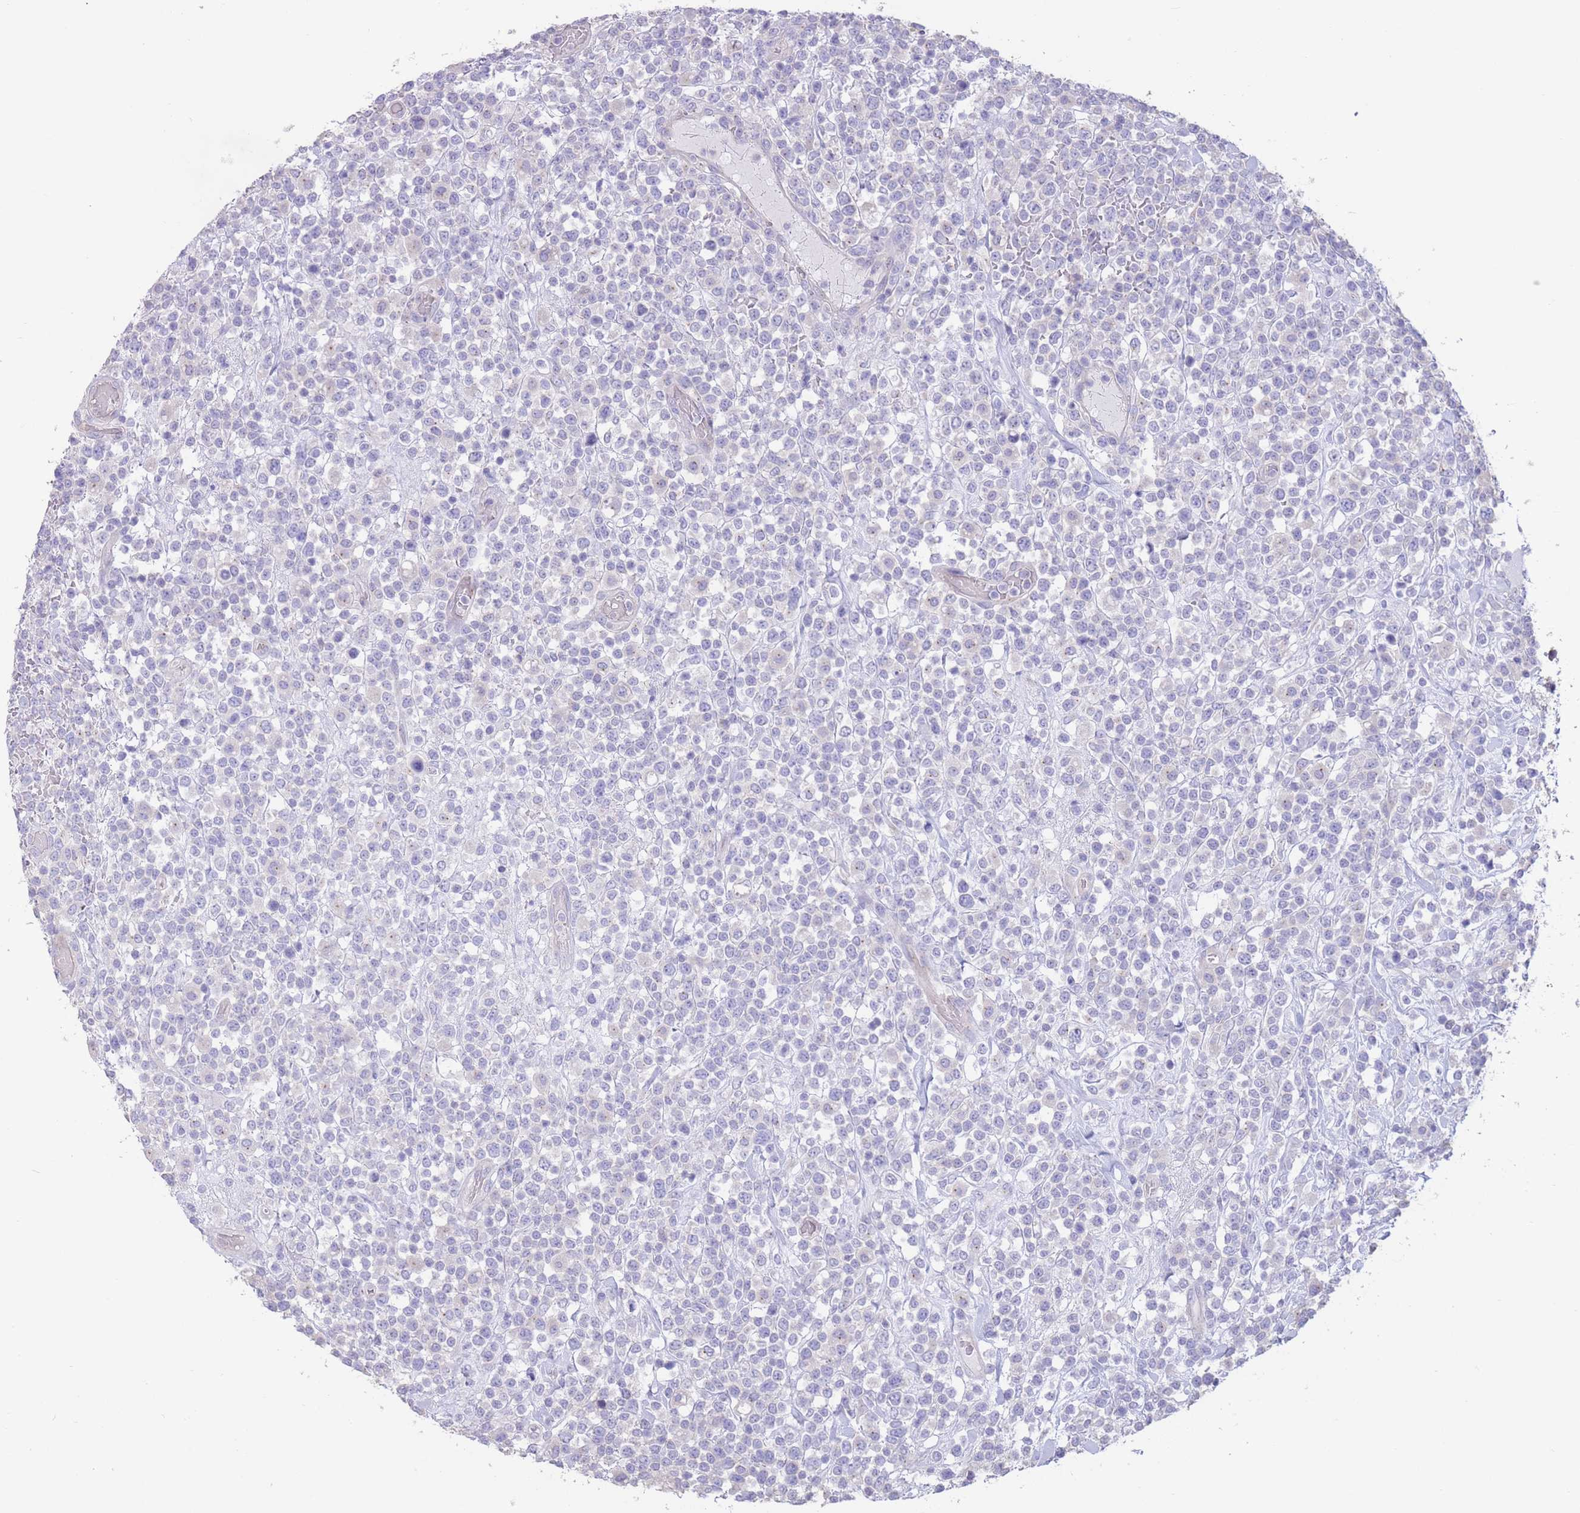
{"staining": {"intensity": "negative", "quantity": "none", "location": "none"}, "tissue": "lymphoma", "cell_type": "Tumor cells", "image_type": "cancer", "snomed": [{"axis": "morphology", "description": "Malignant lymphoma, non-Hodgkin's type, High grade"}, {"axis": "topography", "description": "Colon"}], "caption": "Micrograph shows no significant protein staining in tumor cells of lymphoma.", "gene": "ALS2CL", "patient": {"sex": "female", "age": 53}}